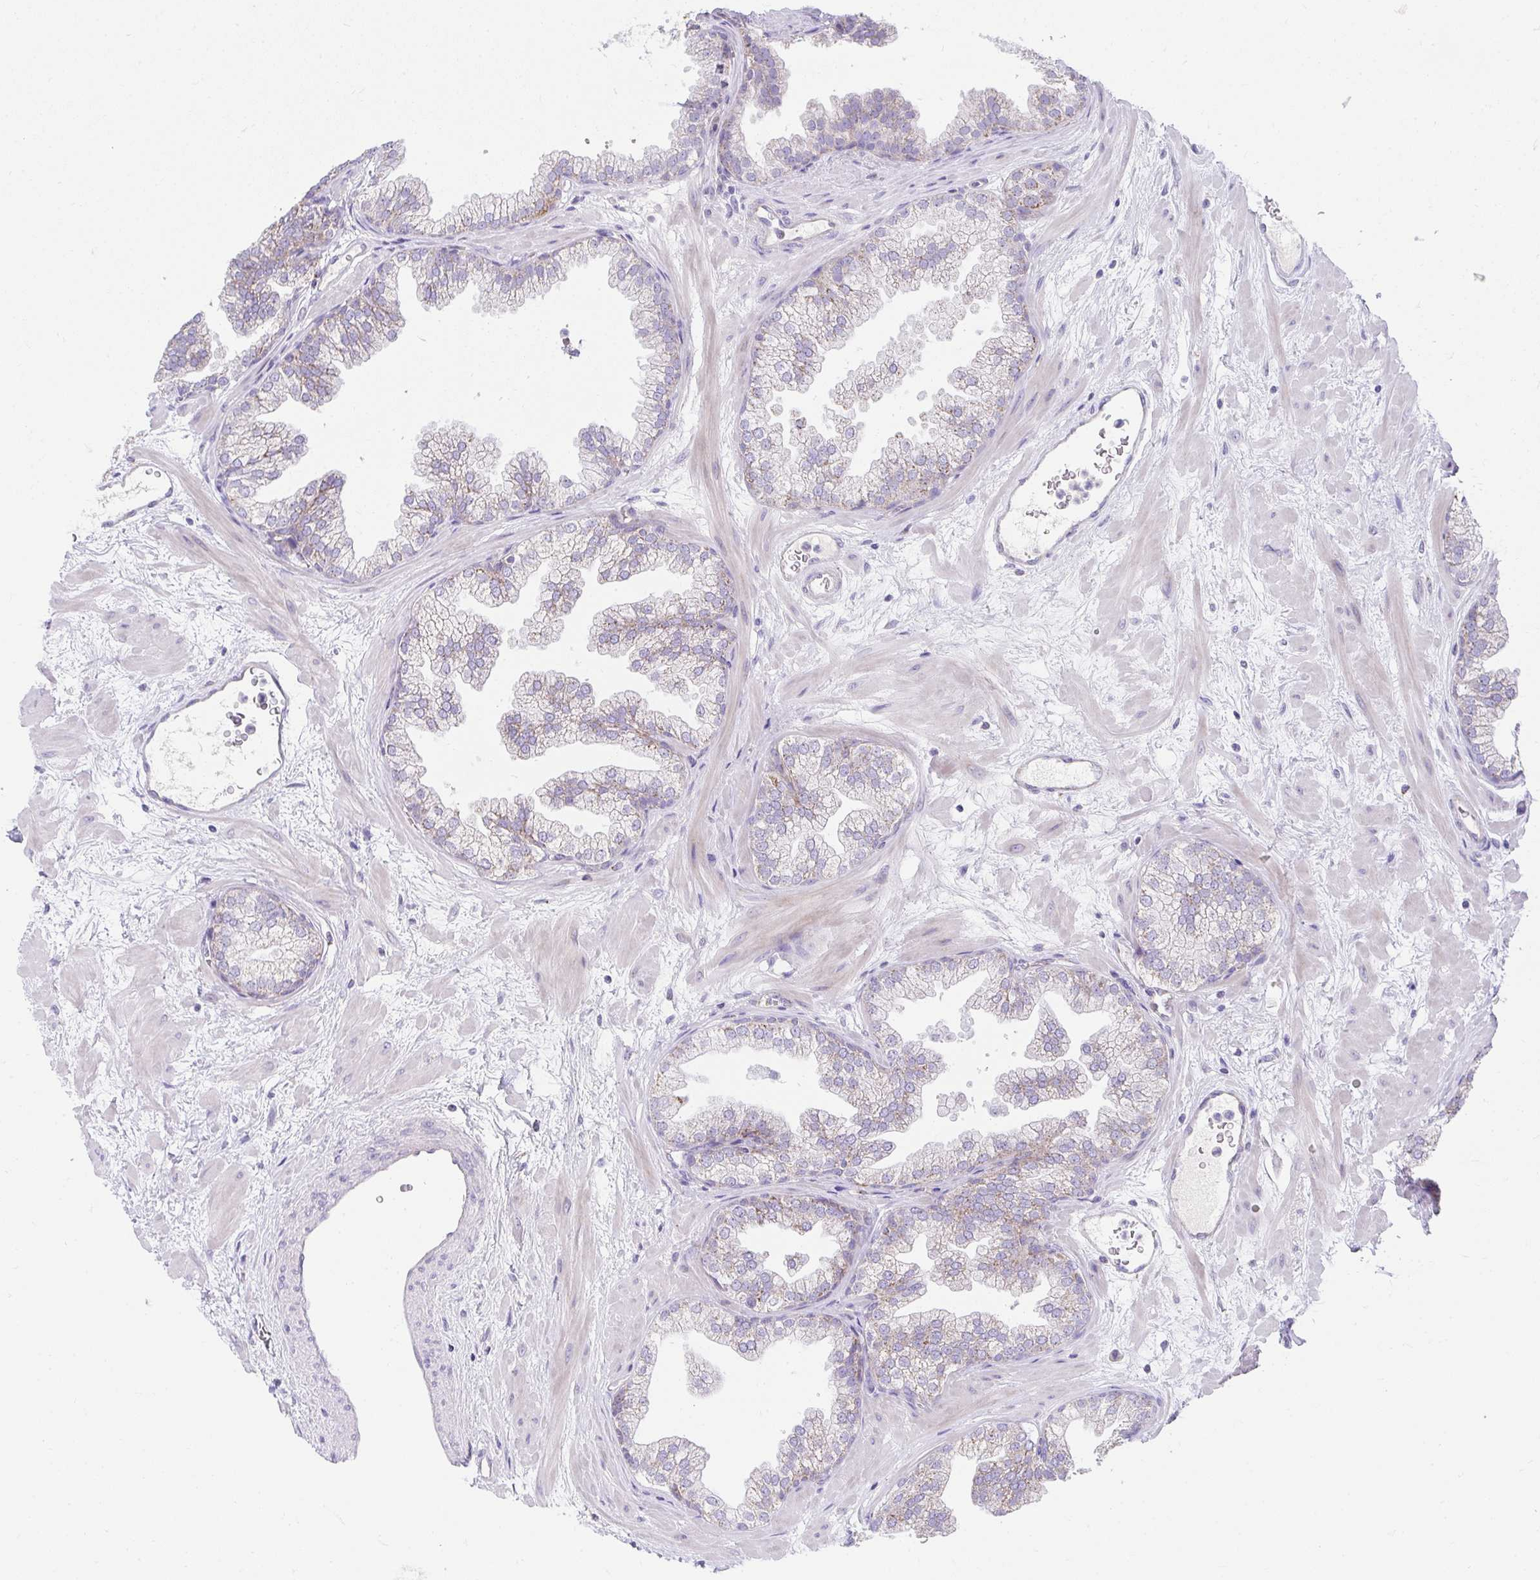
{"staining": {"intensity": "weak", "quantity": "<25%", "location": "cytoplasmic/membranous"}, "tissue": "prostate", "cell_type": "Glandular cells", "image_type": "normal", "snomed": [{"axis": "morphology", "description": "Normal tissue, NOS"}, {"axis": "topography", "description": "Prostate"}], "caption": "Immunohistochemical staining of normal human prostate shows no significant positivity in glandular cells.", "gene": "PRRG3", "patient": {"sex": "male", "age": 37}}